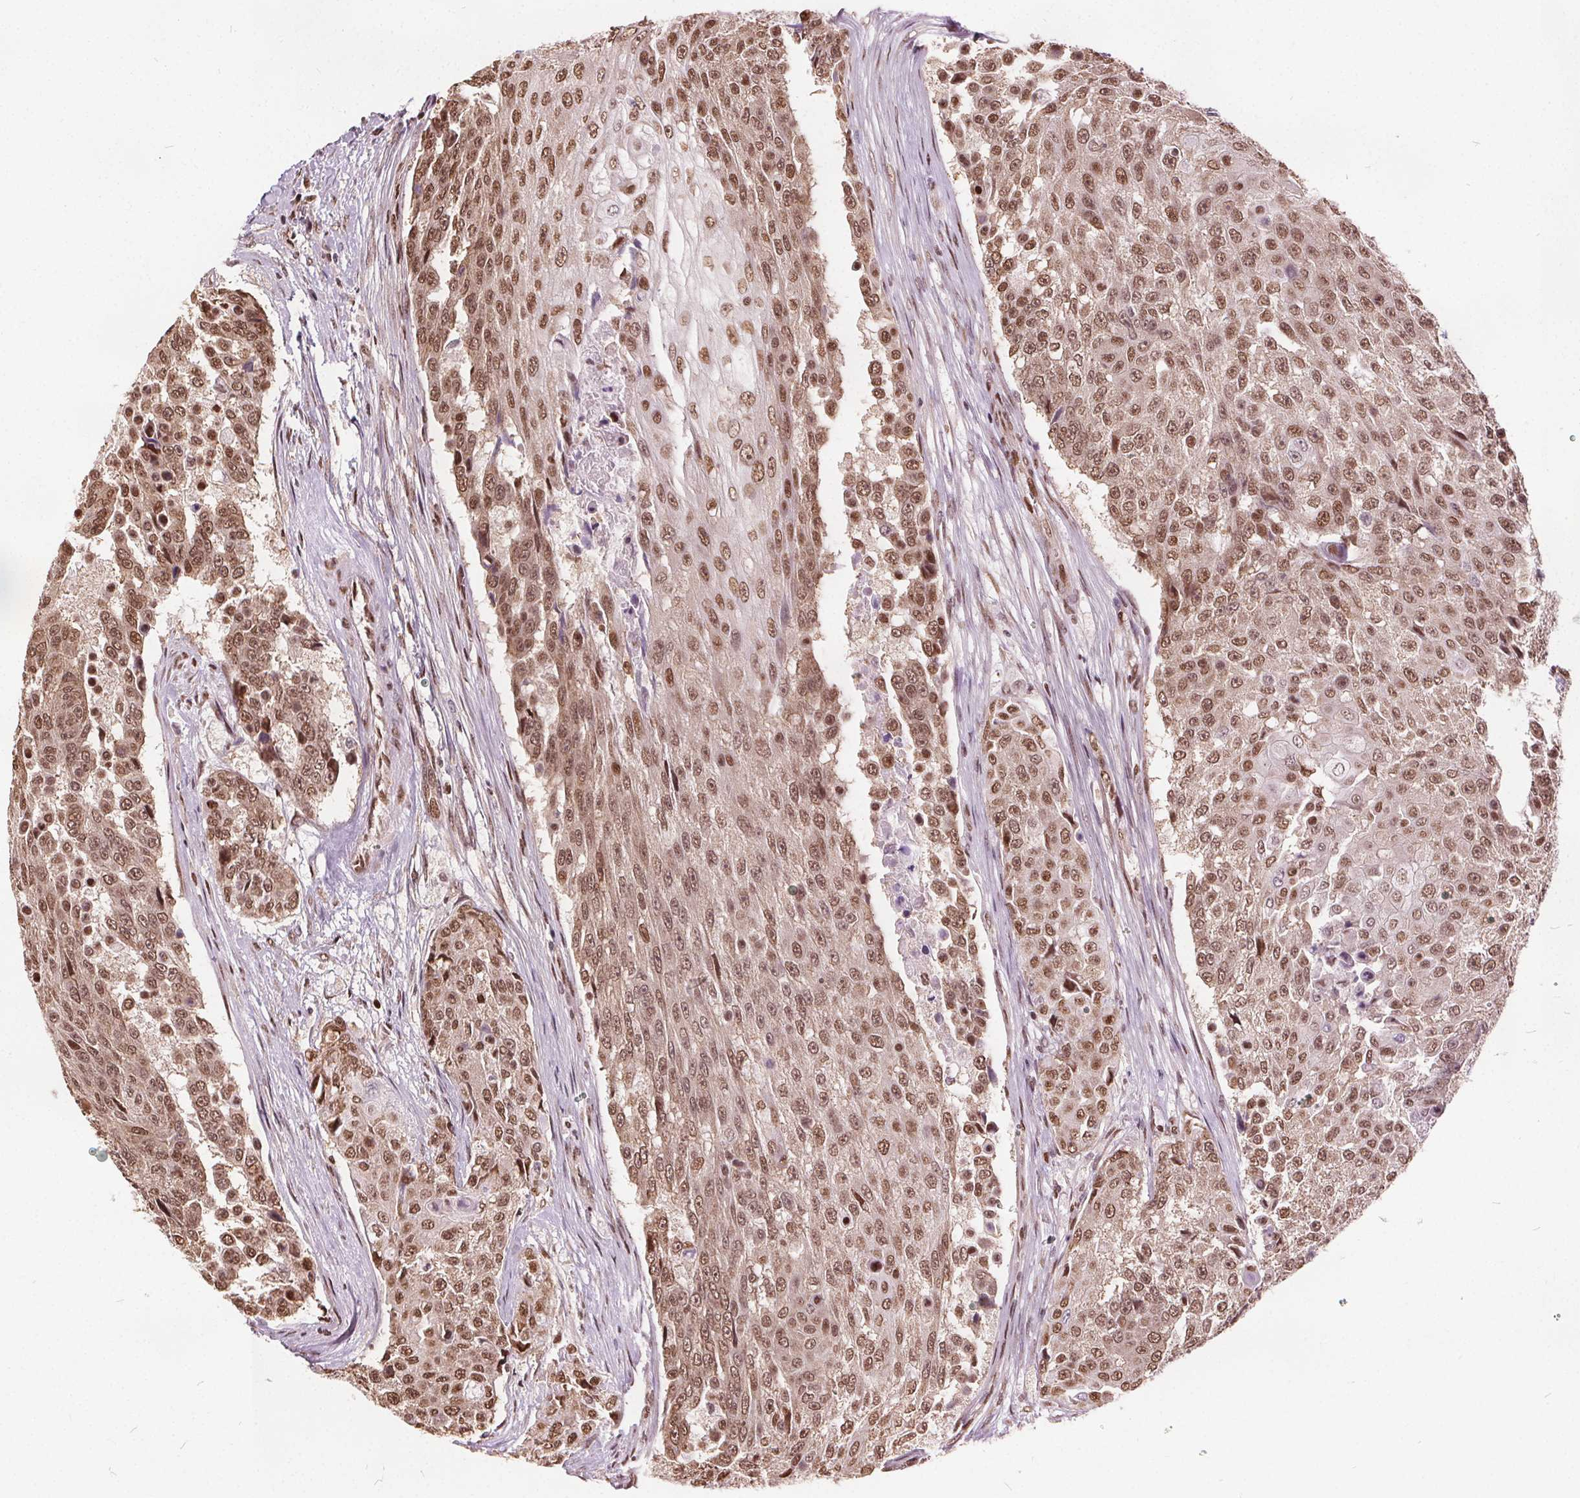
{"staining": {"intensity": "moderate", "quantity": ">75%", "location": "nuclear"}, "tissue": "urothelial cancer", "cell_type": "Tumor cells", "image_type": "cancer", "snomed": [{"axis": "morphology", "description": "Urothelial carcinoma, High grade"}, {"axis": "topography", "description": "Urinary bladder"}], "caption": "This is a histology image of immunohistochemistry staining of high-grade urothelial carcinoma, which shows moderate positivity in the nuclear of tumor cells.", "gene": "ISLR2", "patient": {"sex": "female", "age": 63}}